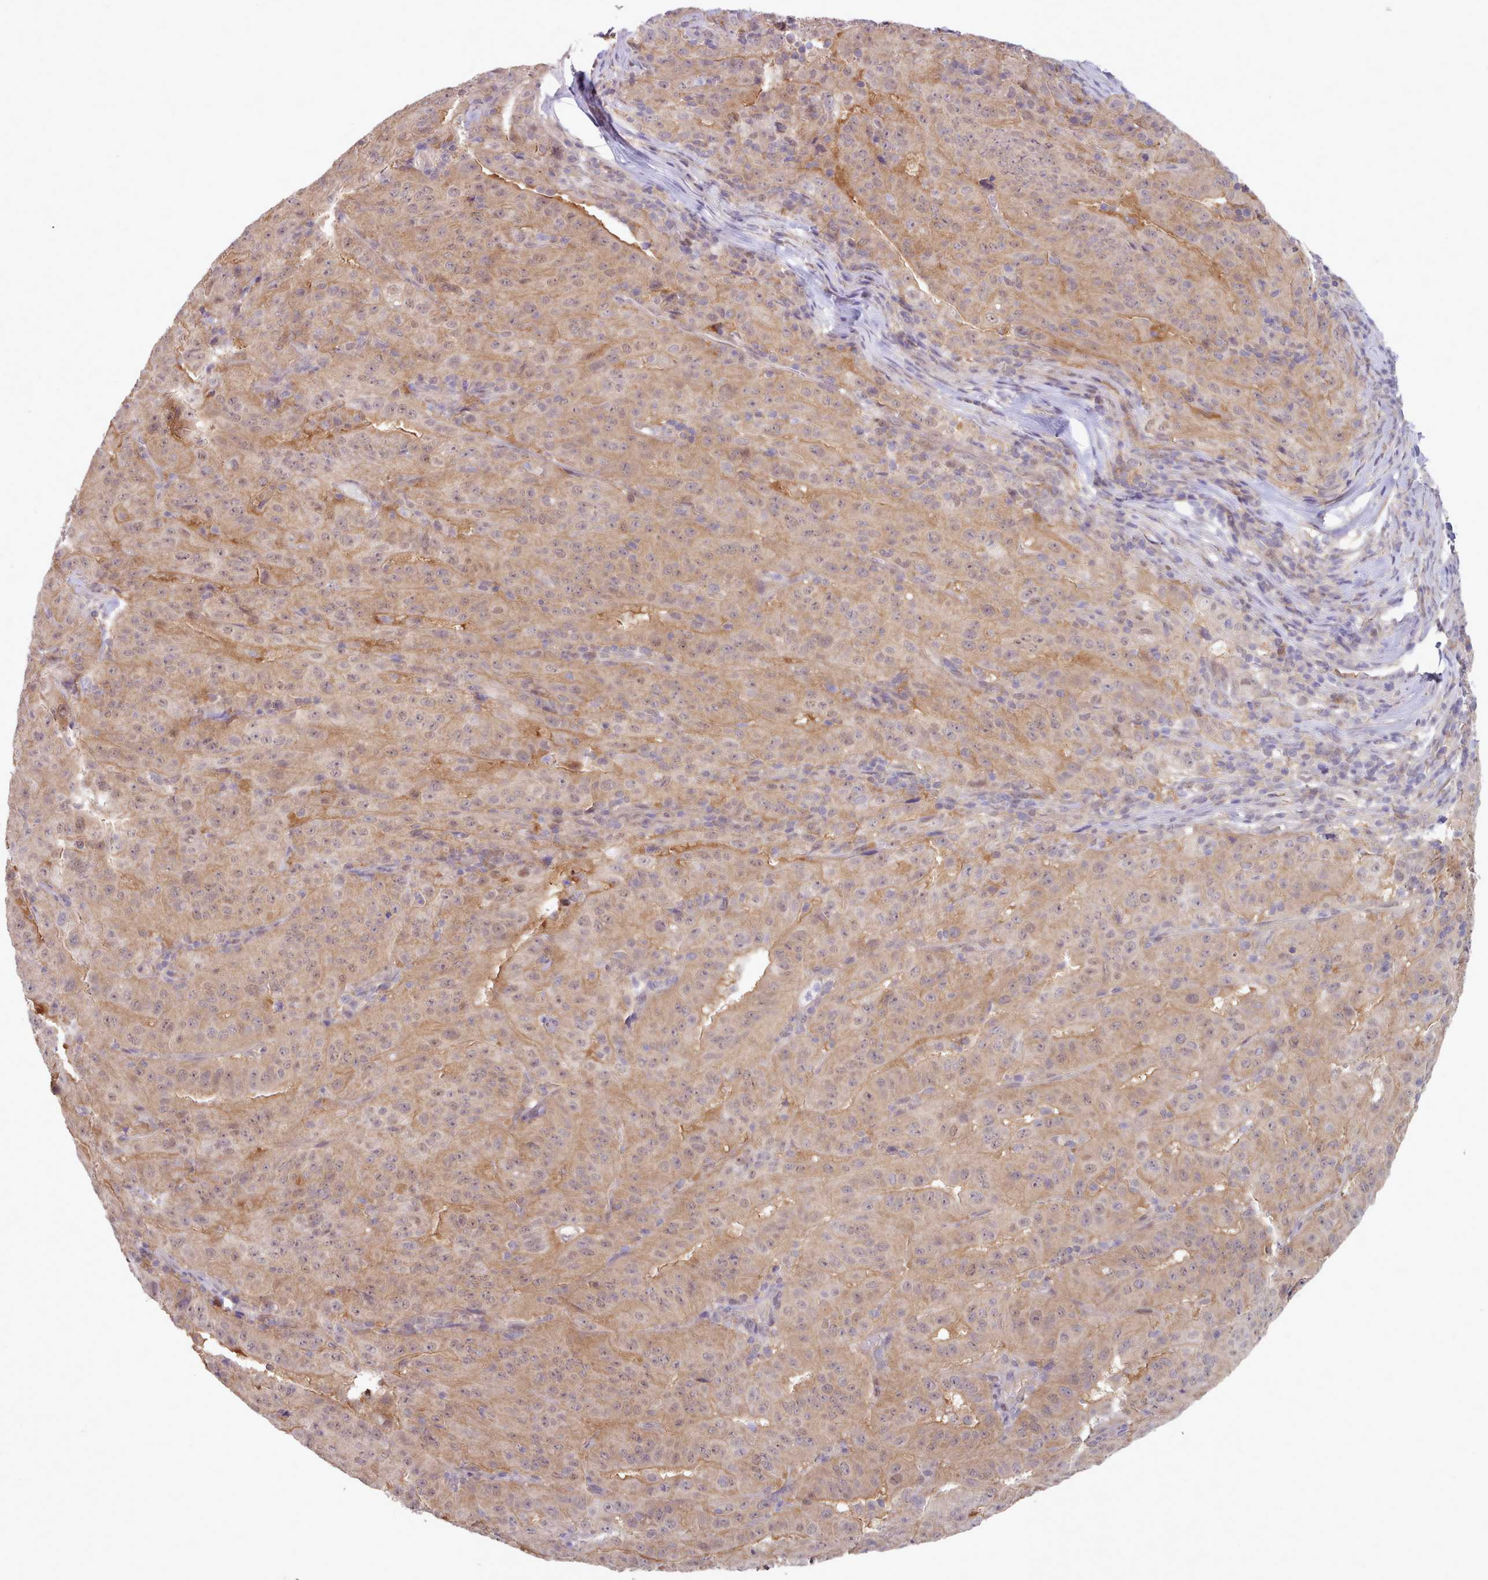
{"staining": {"intensity": "weak", "quantity": ">75%", "location": "cytoplasmic/membranous,nuclear"}, "tissue": "pancreatic cancer", "cell_type": "Tumor cells", "image_type": "cancer", "snomed": [{"axis": "morphology", "description": "Adenocarcinoma, NOS"}, {"axis": "topography", "description": "Pancreas"}], "caption": "Human pancreatic adenocarcinoma stained for a protein (brown) exhibits weak cytoplasmic/membranous and nuclear positive expression in approximately >75% of tumor cells.", "gene": "CES3", "patient": {"sex": "male", "age": 63}}